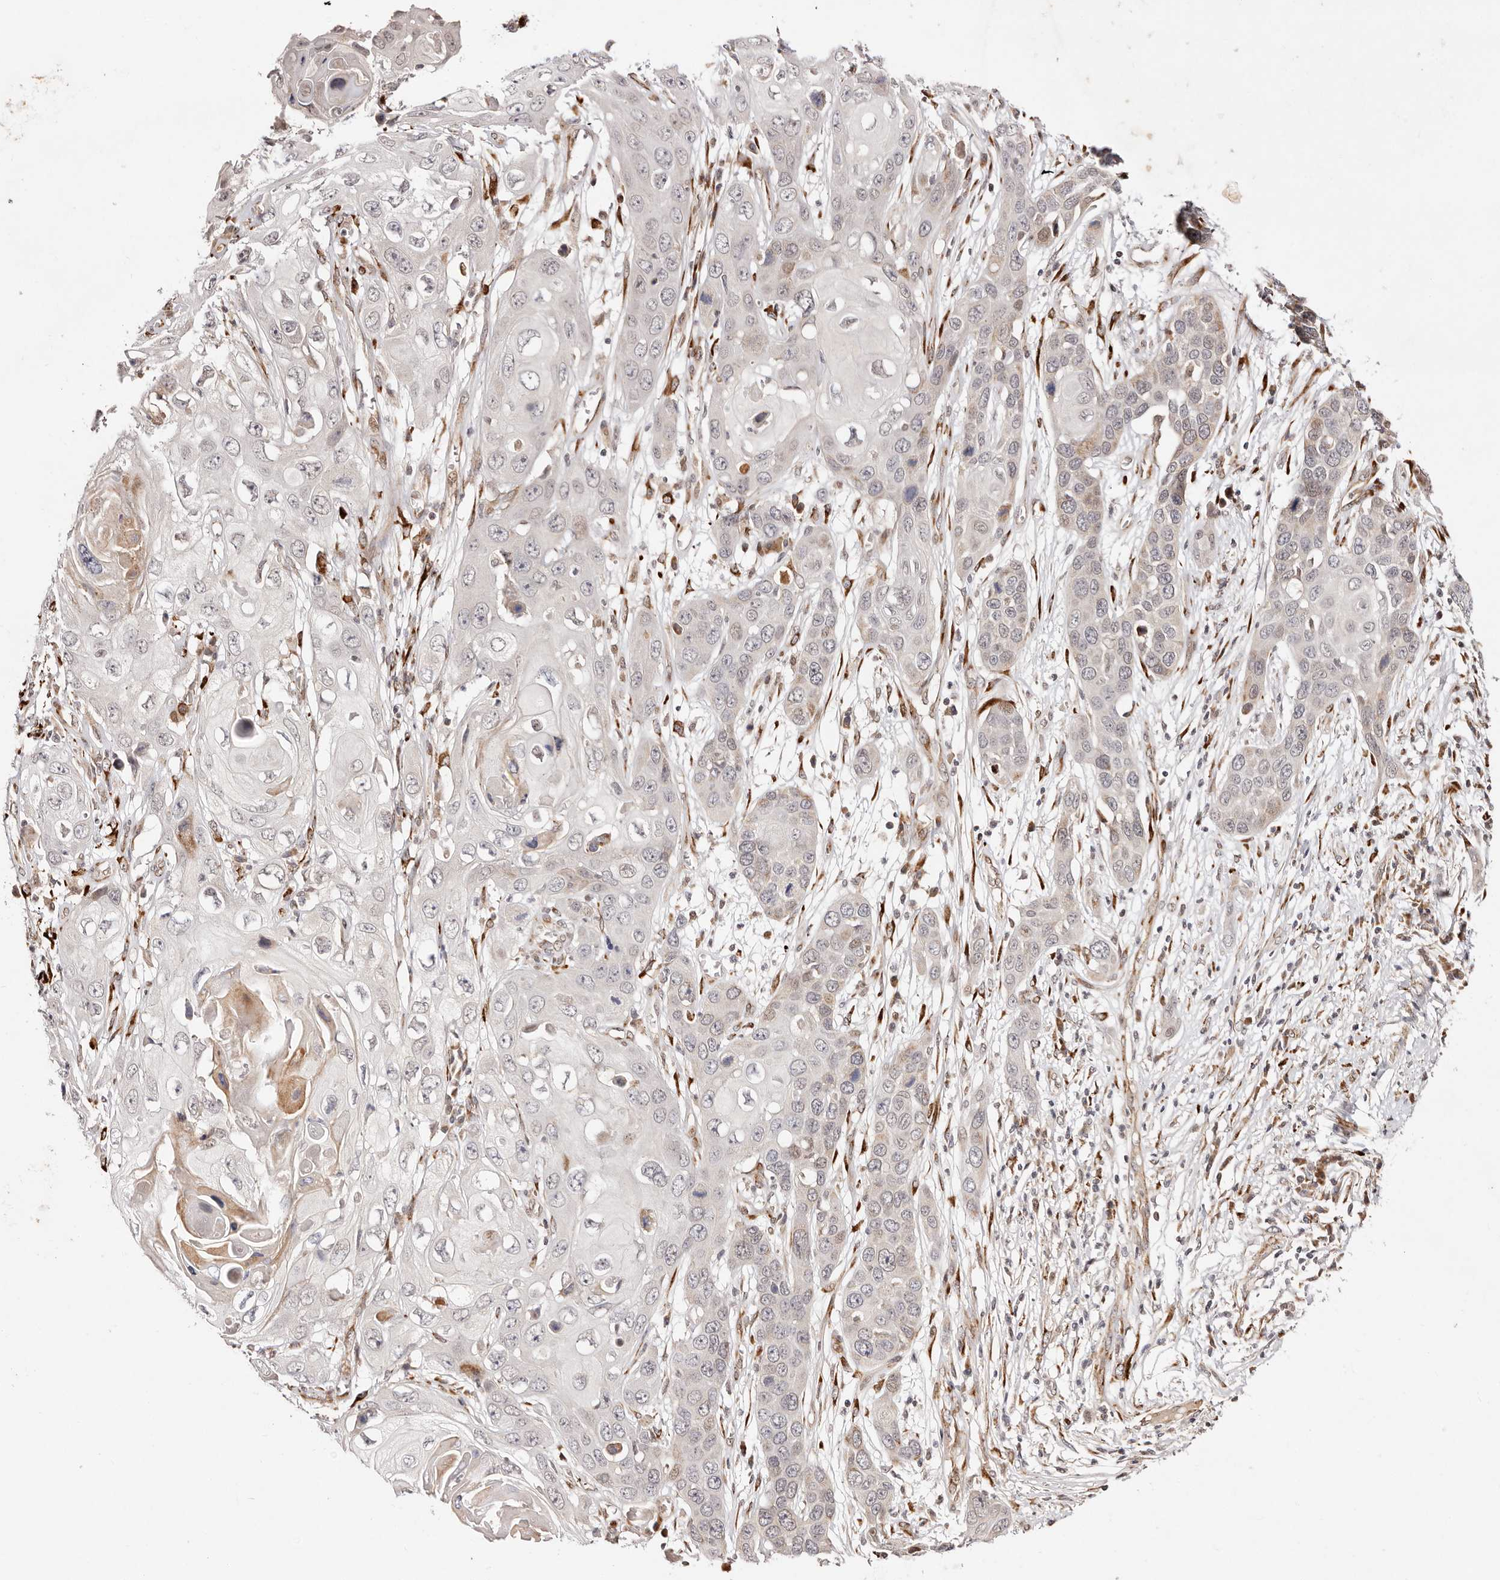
{"staining": {"intensity": "weak", "quantity": "<25%", "location": "cytoplasmic/membranous"}, "tissue": "skin cancer", "cell_type": "Tumor cells", "image_type": "cancer", "snomed": [{"axis": "morphology", "description": "Squamous cell carcinoma, NOS"}, {"axis": "topography", "description": "Skin"}], "caption": "Immunohistochemistry photomicrograph of neoplastic tissue: human skin cancer stained with DAB exhibits no significant protein expression in tumor cells. (Immunohistochemistry, brightfield microscopy, high magnification).", "gene": "BCL2L15", "patient": {"sex": "male", "age": 55}}